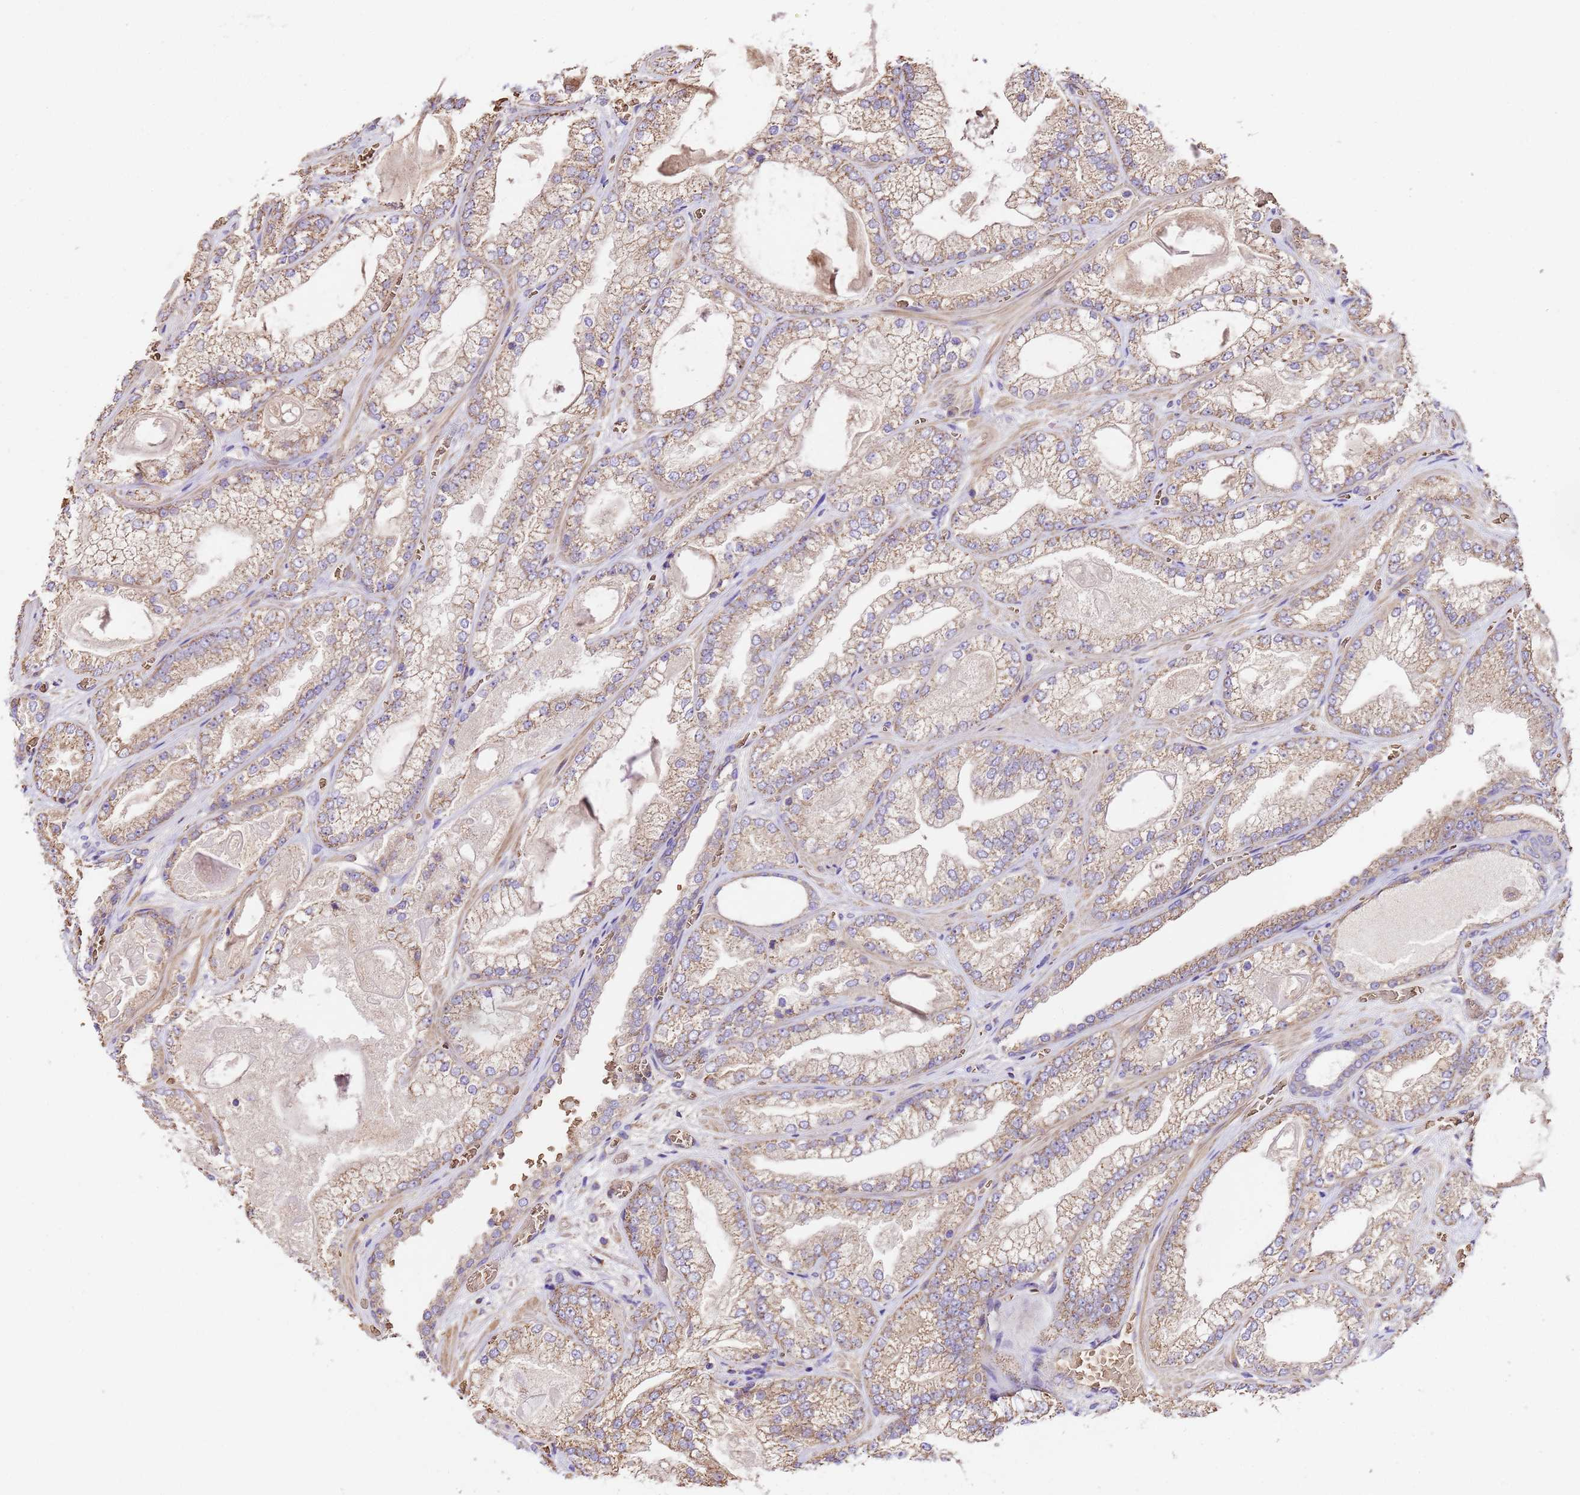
{"staining": {"intensity": "moderate", "quantity": ">75%", "location": "cytoplasmic/membranous"}, "tissue": "prostate cancer", "cell_type": "Tumor cells", "image_type": "cancer", "snomed": [{"axis": "morphology", "description": "Adenocarcinoma, Low grade"}, {"axis": "topography", "description": "Prostate"}], "caption": "High-power microscopy captured an immunohistochemistry (IHC) micrograph of prostate cancer, revealing moderate cytoplasmic/membranous staining in approximately >75% of tumor cells.", "gene": "LRRIQ1", "patient": {"sex": "male", "age": 57}}